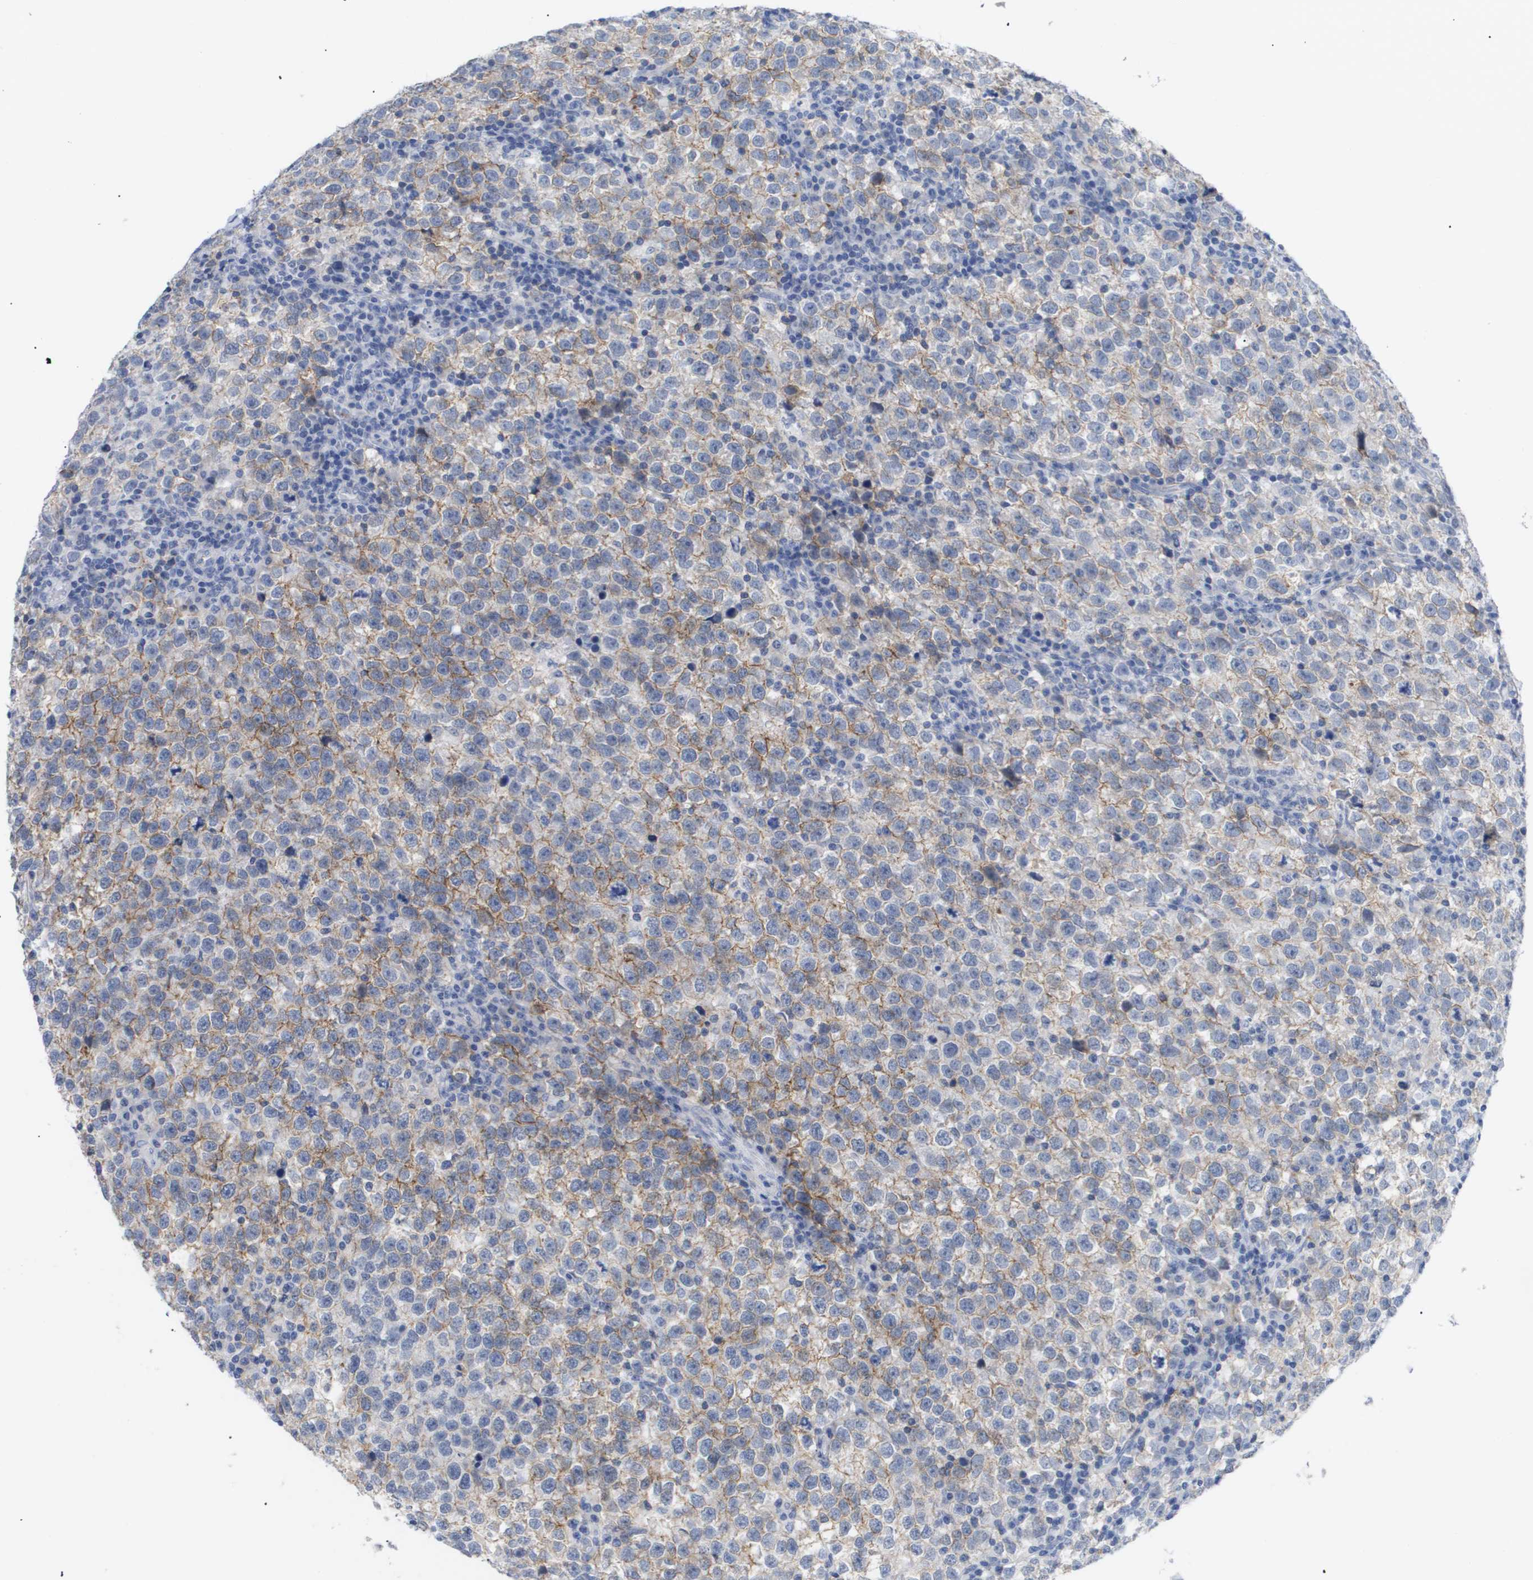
{"staining": {"intensity": "weak", "quantity": ">75%", "location": "cytoplasmic/membranous"}, "tissue": "testis cancer", "cell_type": "Tumor cells", "image_type": "cancer", "snomed": [{"axis": "morphology", "description": "Normal tissue, NOS"}, {"axis": "morphology", "description": "Seminoma, NOS"}, {"axis": "topography", "description": "Testis"}], "caption": "IHC micrograph of seminoma (testis) stained for a protein (brown), which shows low levels of weak cytoplasmic/membranous staining in approximately >75% of tumor cells.", "gene": "CAV3", "patient": {"sex": "male", "age": 43}}